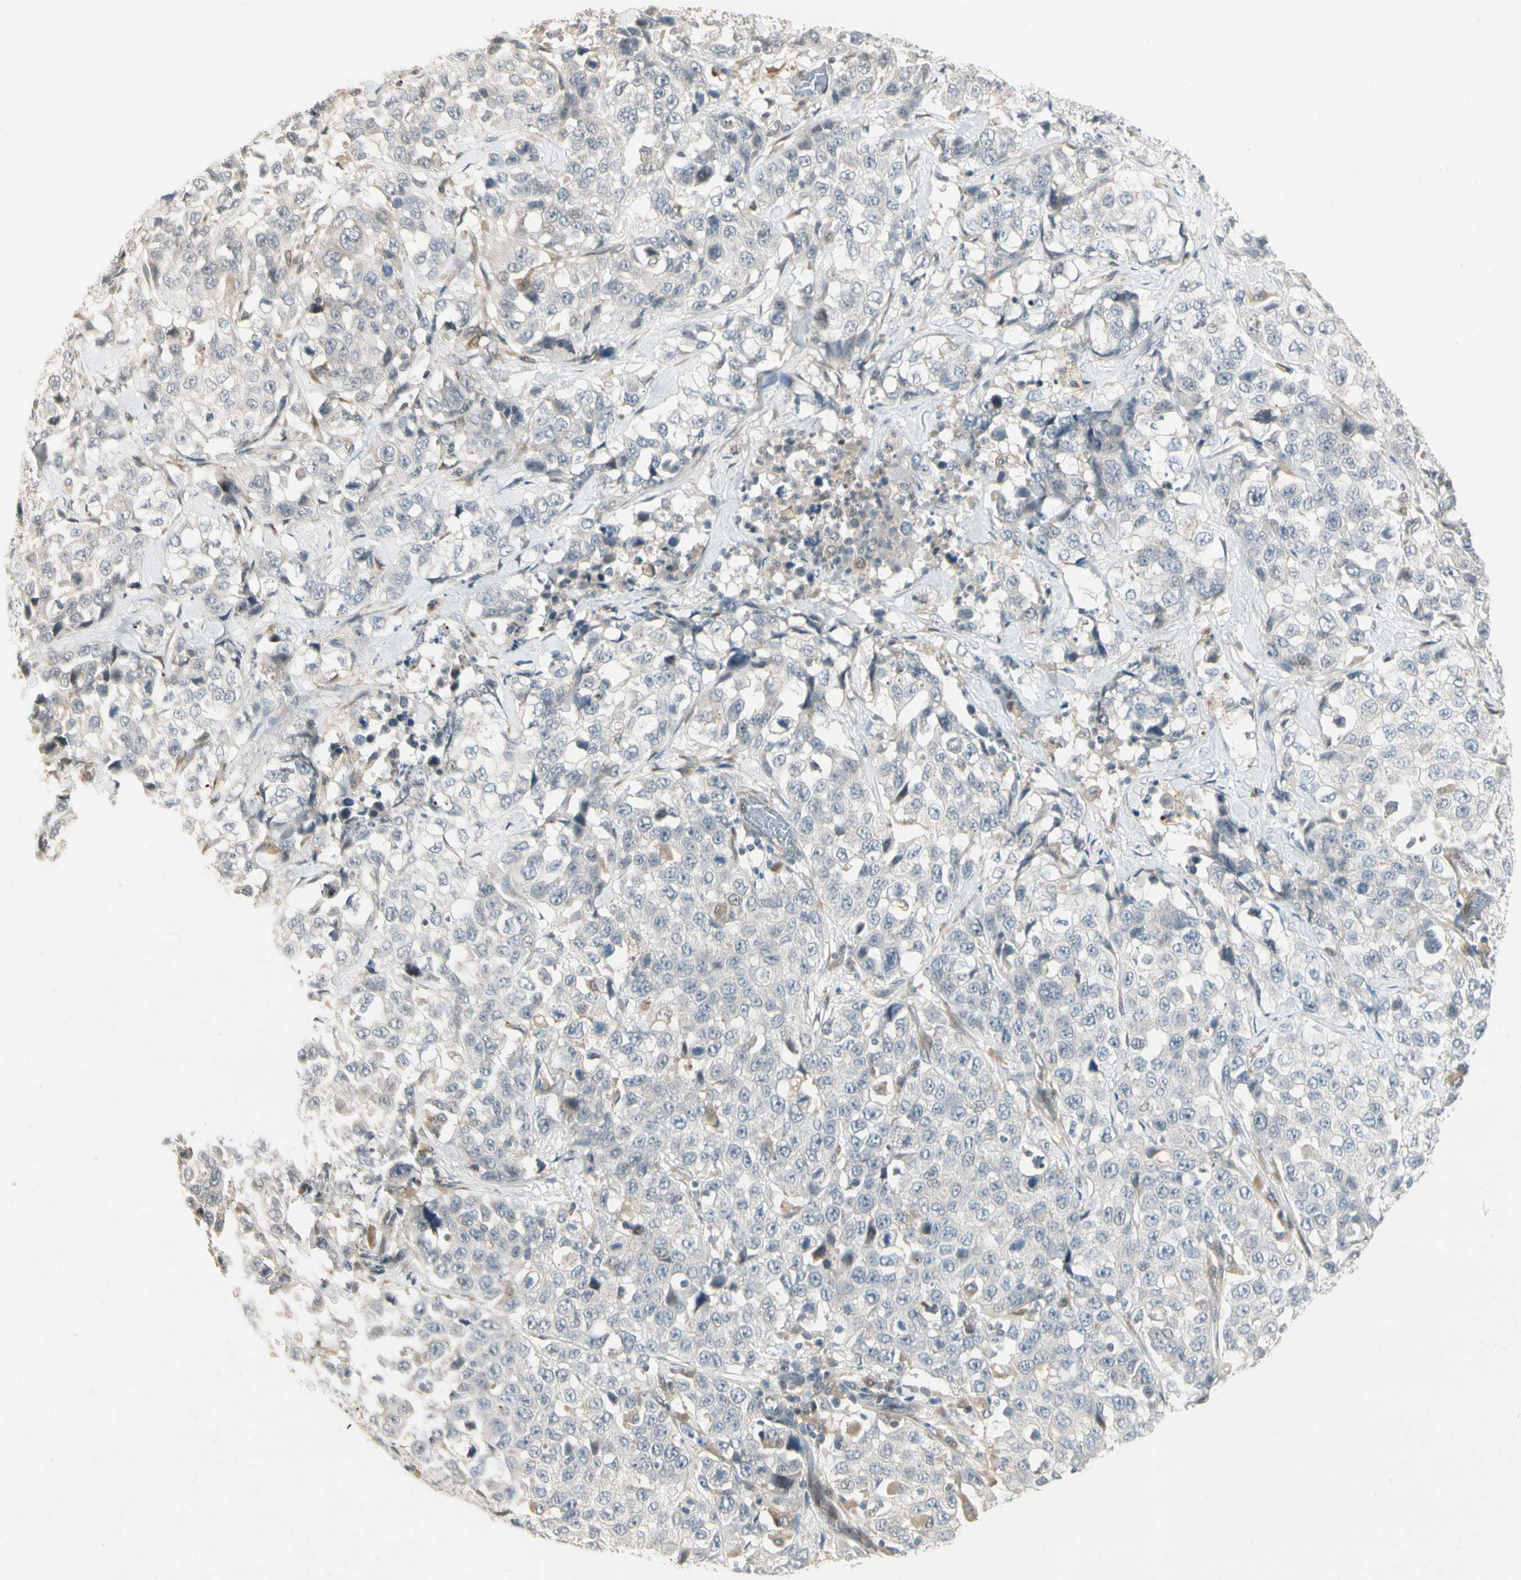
{"staining": {"intensity": "negative", "quantity": "none", "location": "none"}, "tissue": "stomach cancer", "cell_type": "Tumor cells", "image_type": "cancer", "snomed": [{"axis": "morphology", "description": "Normal tissue, NOS"}, {"axis": "morphology", "description": "Adenocarcinoma, NOS"}, {"axis": "topography", "description": "Stomach"}], "caption": "DAB immunohistochemical staining of stomach adenocarcinoma demonstrates no significant staining in tumor cells.", "gene": "FNDC3B", "patient": {"sex": "male", "age": 48}}